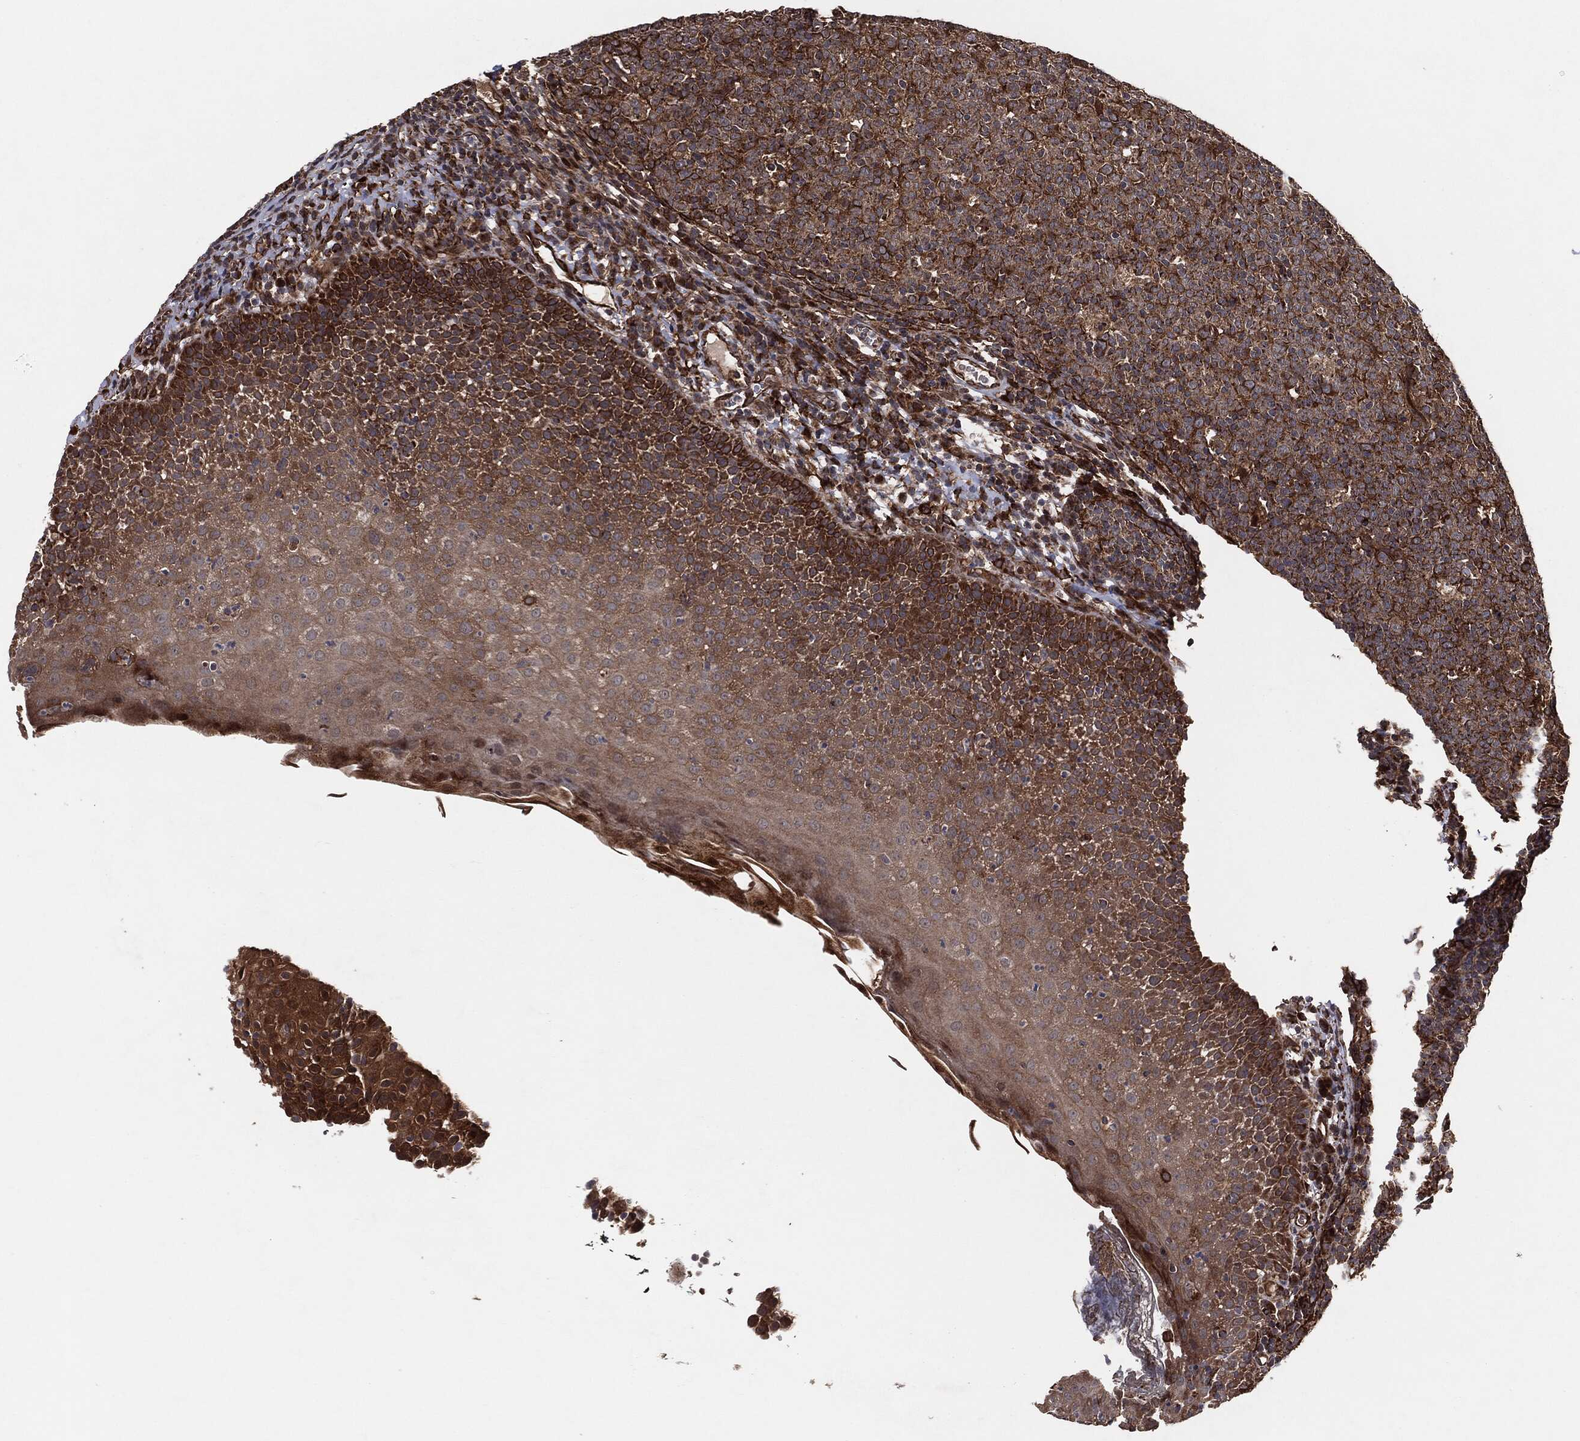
{"staining": {"intensity": "strong", "quantity": ">75%", "location": "cytoplasmic/membranous"}, "tissue": "tonsil", "cell_type": "Germinal center cells", "image_type": "normal", "snomed": [{"axis": "morphology", "description": "Normal tissue, NOS"}, {"axis": "topography", "description": "Tonsil"}], "caption": "This photomicrograph reveals IHC staining of benign human tonsil, with high strong cytoplasmic/membranous staining in approximately >75% of germinal center cells.", "gene": "BCAR1", "patient": {"sex": "female", "age": 5}}